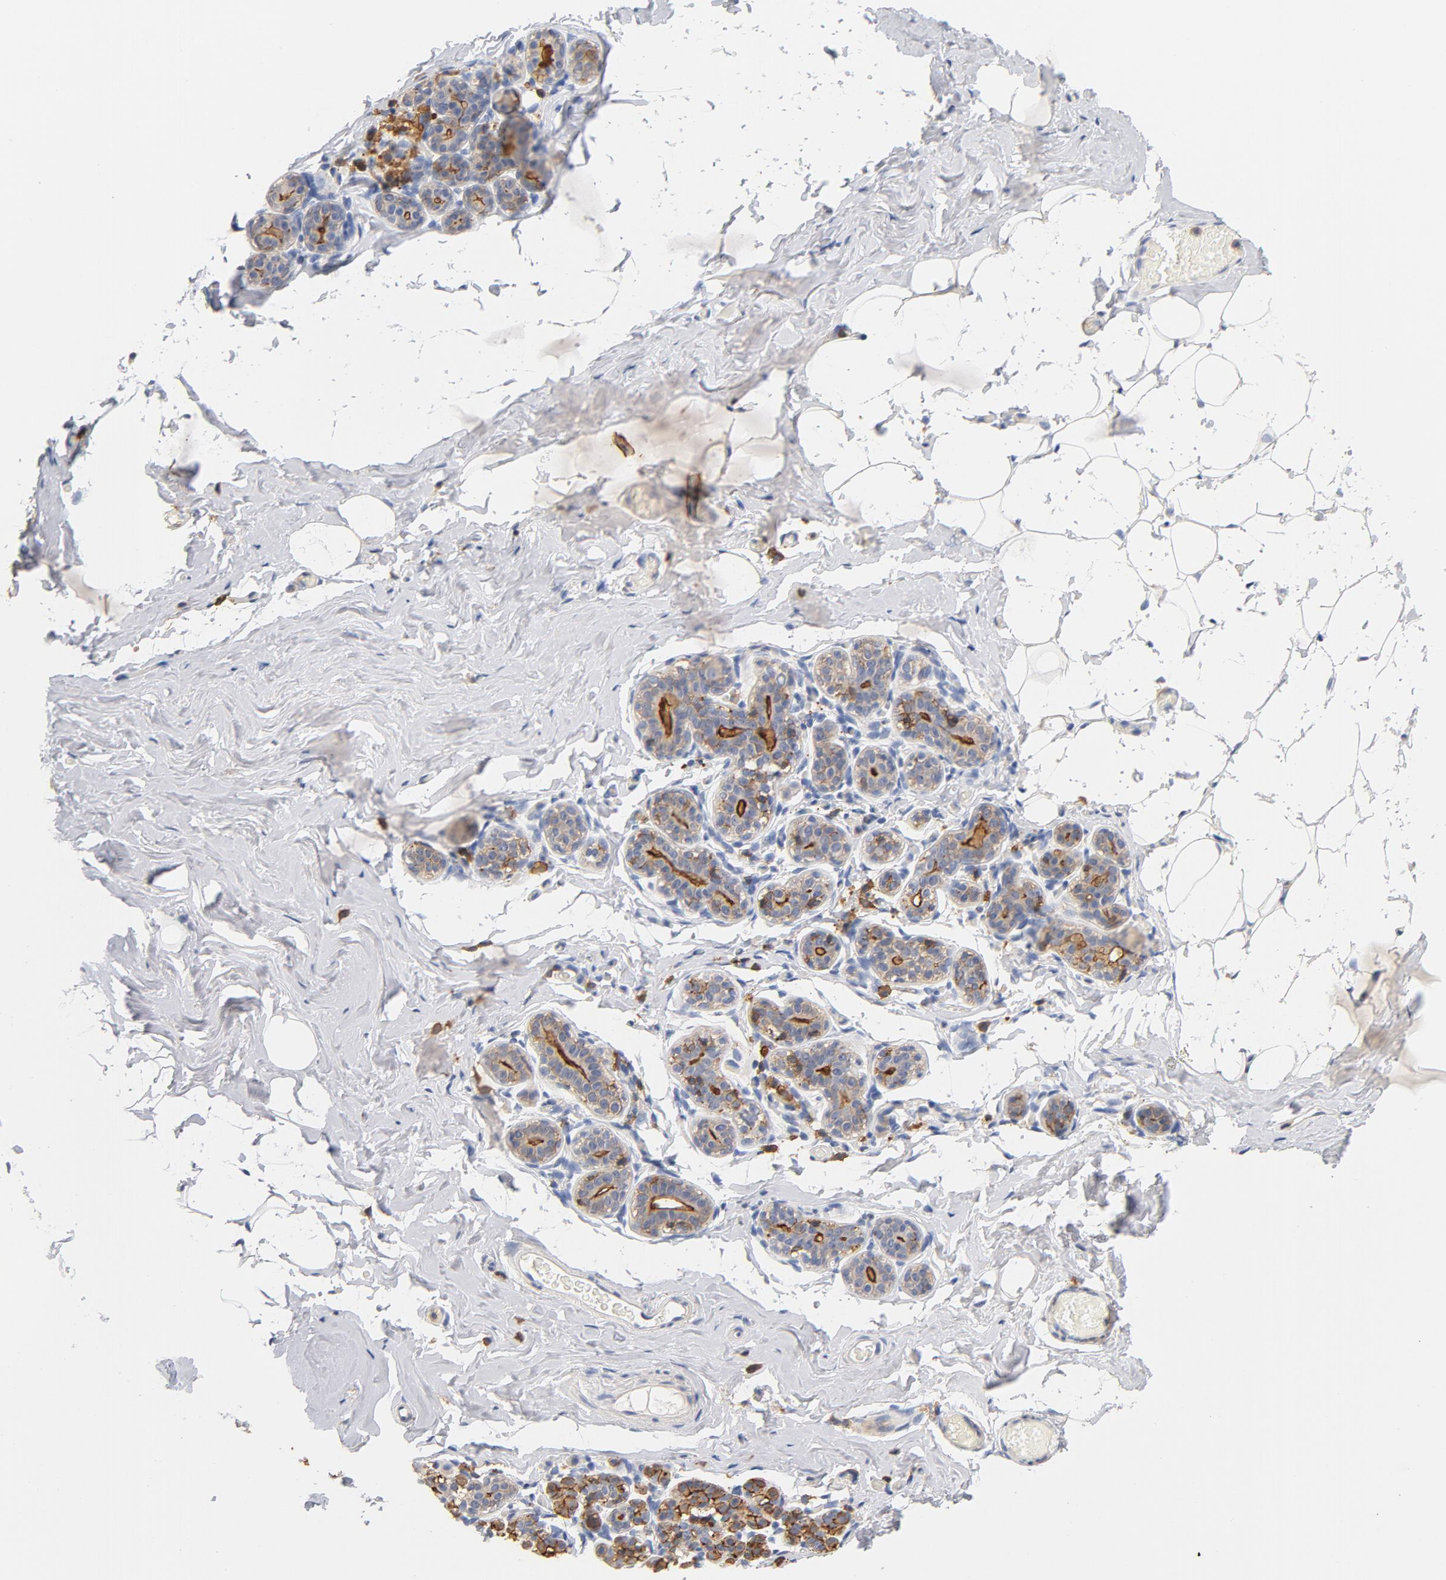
{"staining": {"intensity": "negative", "quantity": "none", "location": "none"}, "tissue": "breast", "cell_type": "Adipocytes", "image_type": "normal", "snomed": [{"axis": "morphology", "description": "Normal tissue, NOS"}, {"axis": "topography", "description": "Breast"}, {"axis": "topography", "description": "Soft tissue"}], "caption": "An immunohistochemistry photomicrograph of normal breast is shown. There is no staining in adipocytes of breast.", "gene": "EZR", "patient": {"sex": "female", "age": 75}}